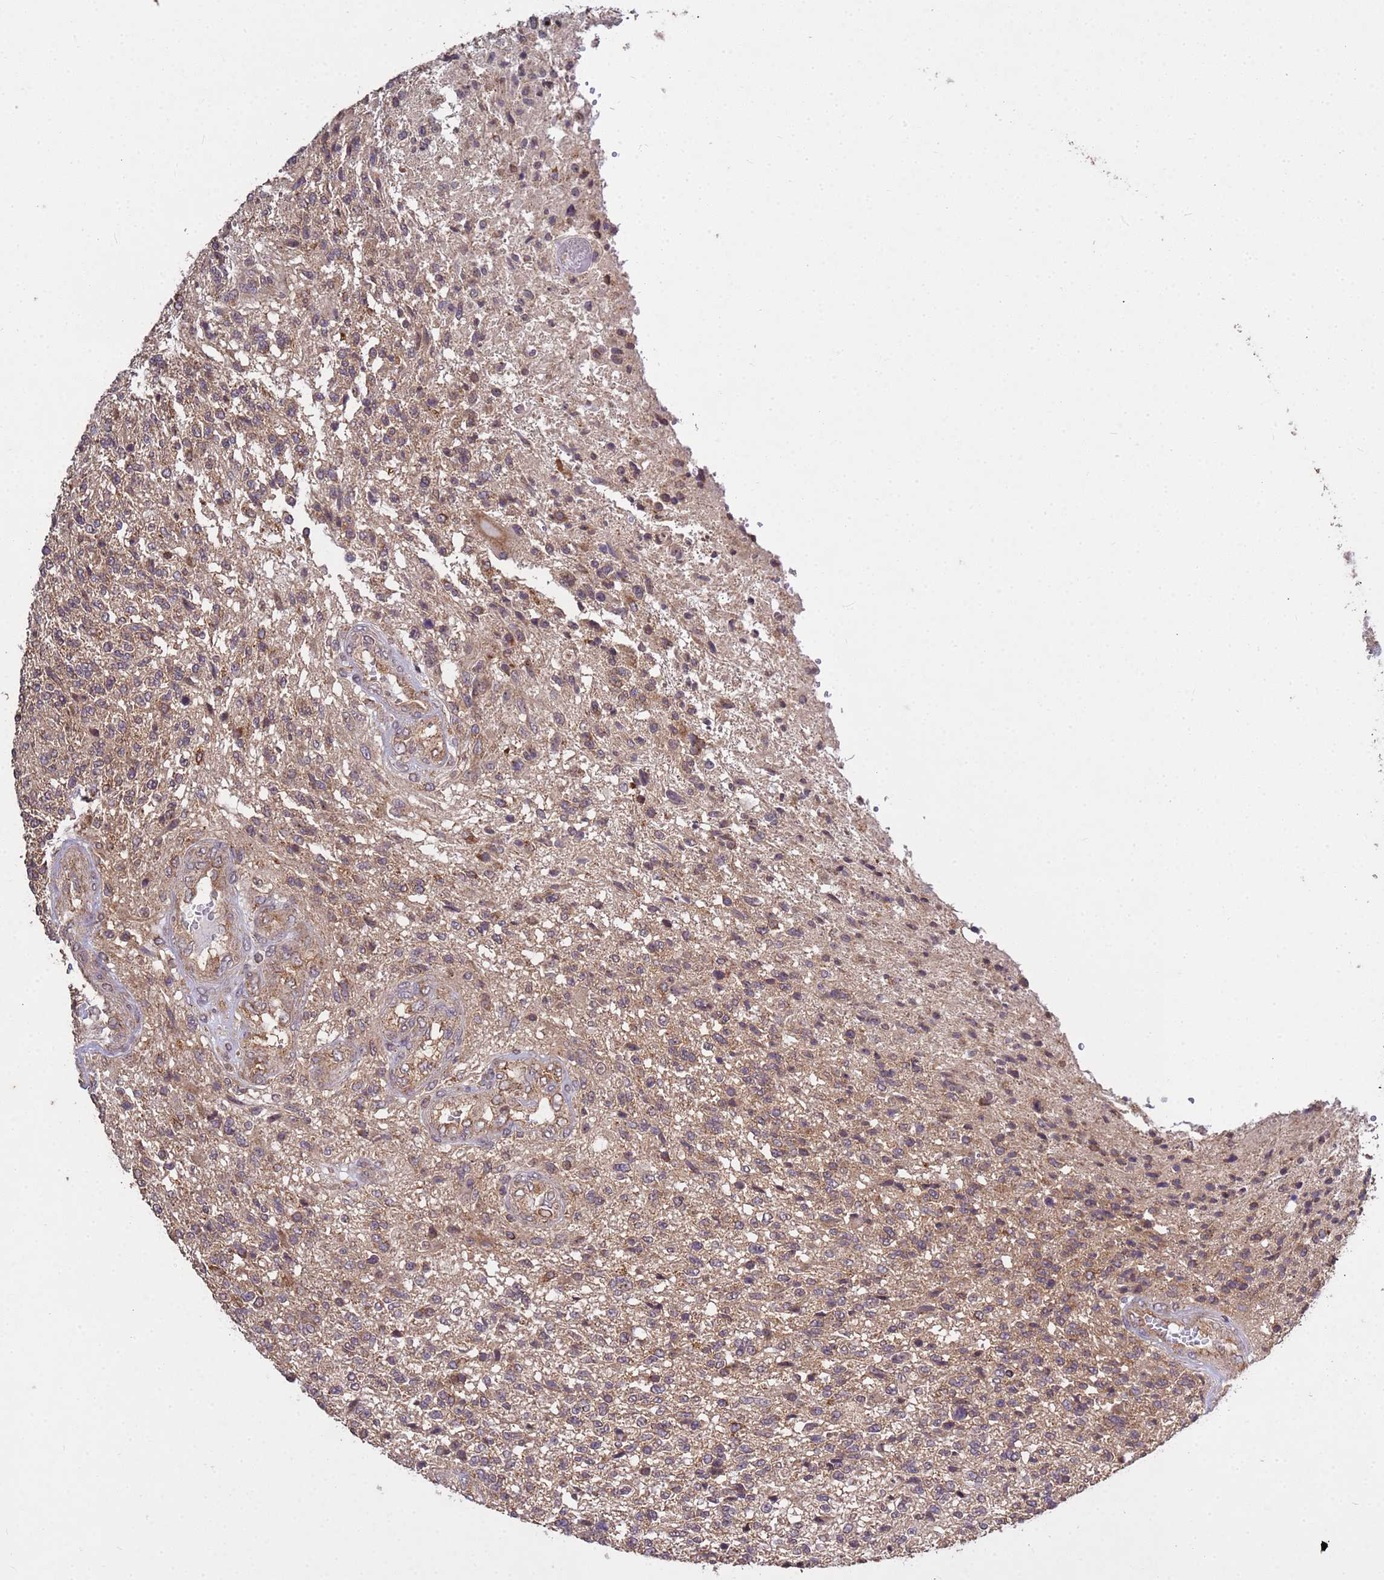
{"staining": {"intensity": "moderate", "quantity": ">75%", "location": "cytoplasmic/membranous"}, "tissue": "glioma", "cell_type": "Tumor cells", "image_type": "cancer", "snomed": [{"axis": "morphology", "description": "Glioma, malignant, High grade"}, {"axis": "topography", "description": "Brain"}], "caption": "A medium amount of moderate cytoplasmic/membranous expression is present in about >75% of tumor cells in malignant high-grade glioma tissue.", "gene": "P2RX7", "patient": {"sex": "male", "age": 56}}